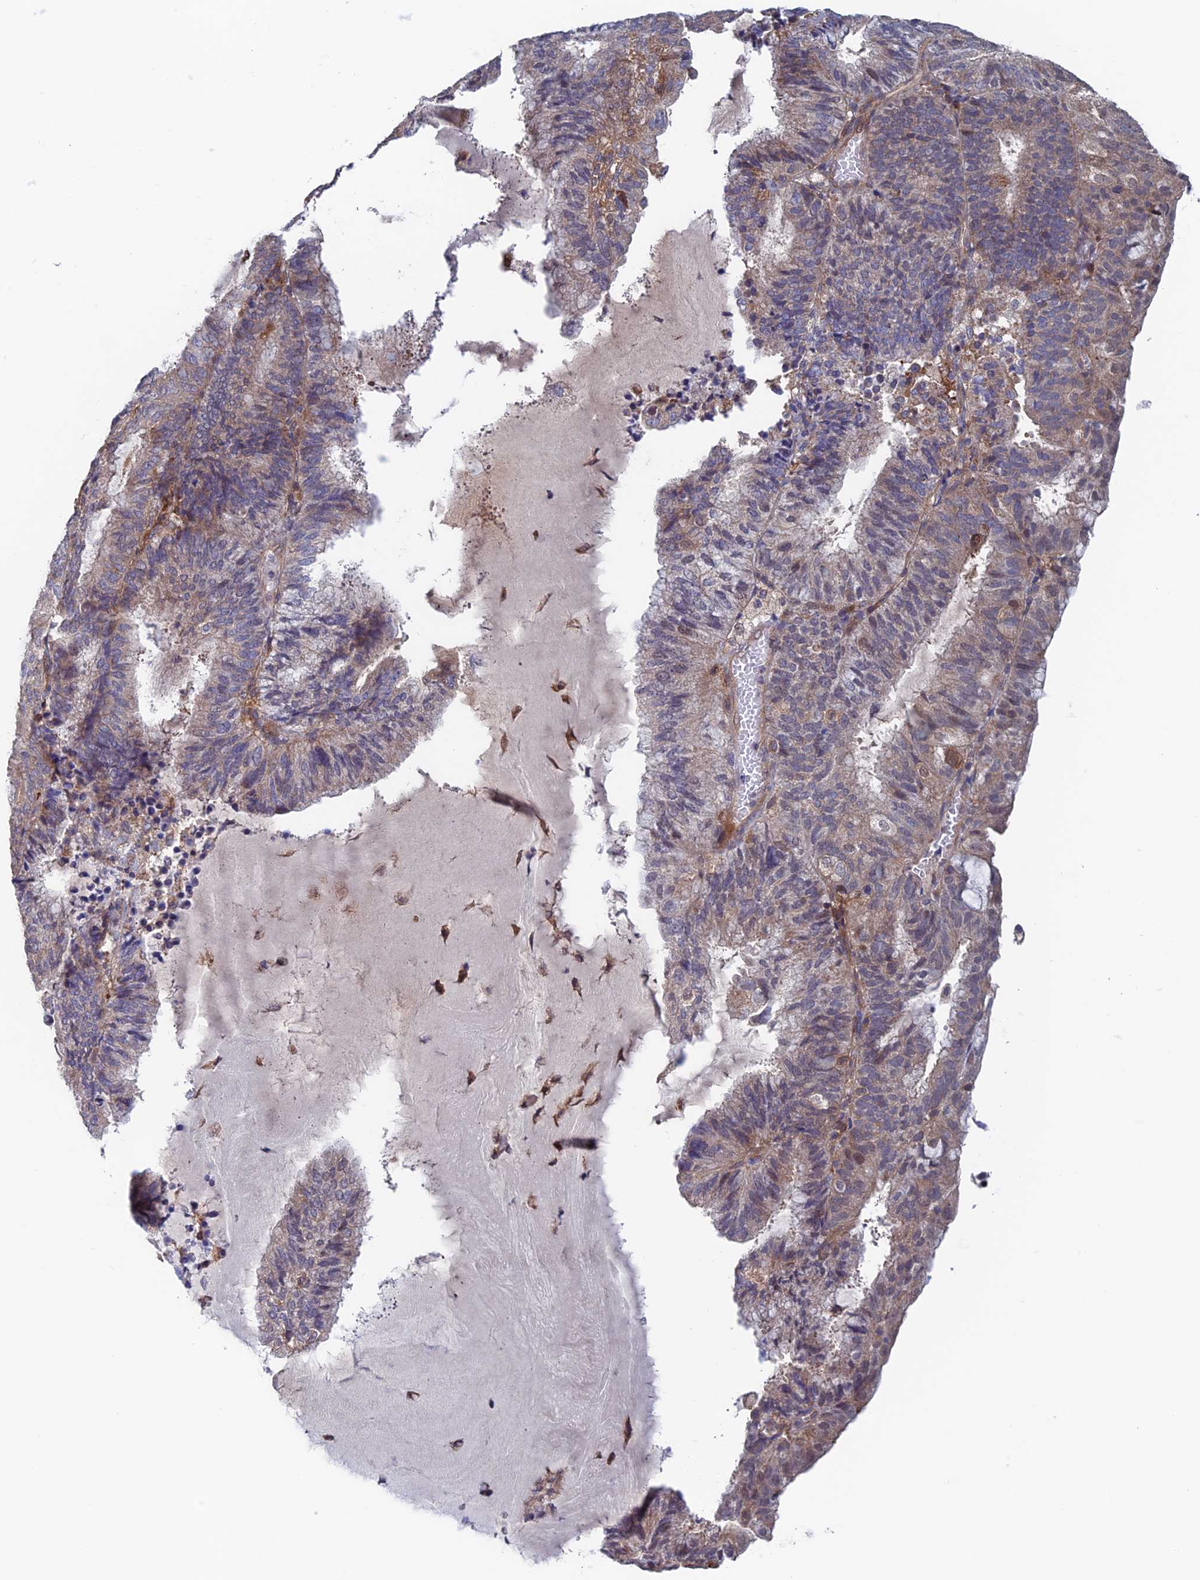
{"staining": {"intensity": "weak", "quantity": "<25%", "location": "cytoplasmic/membranous"}, "tissue": "endometrial cancer", "cell_type": "Tumor cells", "image_type": "cancer", "snomed": [{"axis": "morphology", "description": "Adenocarcinoma, NOS"}, {"axis": "topography", "description": "Endometrium"}], "caption": "Tumor cells show no significant staining in adenocarcinoma (endometrial).", "gene": "NUDT16L1", "patient": {"sex": "female", "age": 81}}